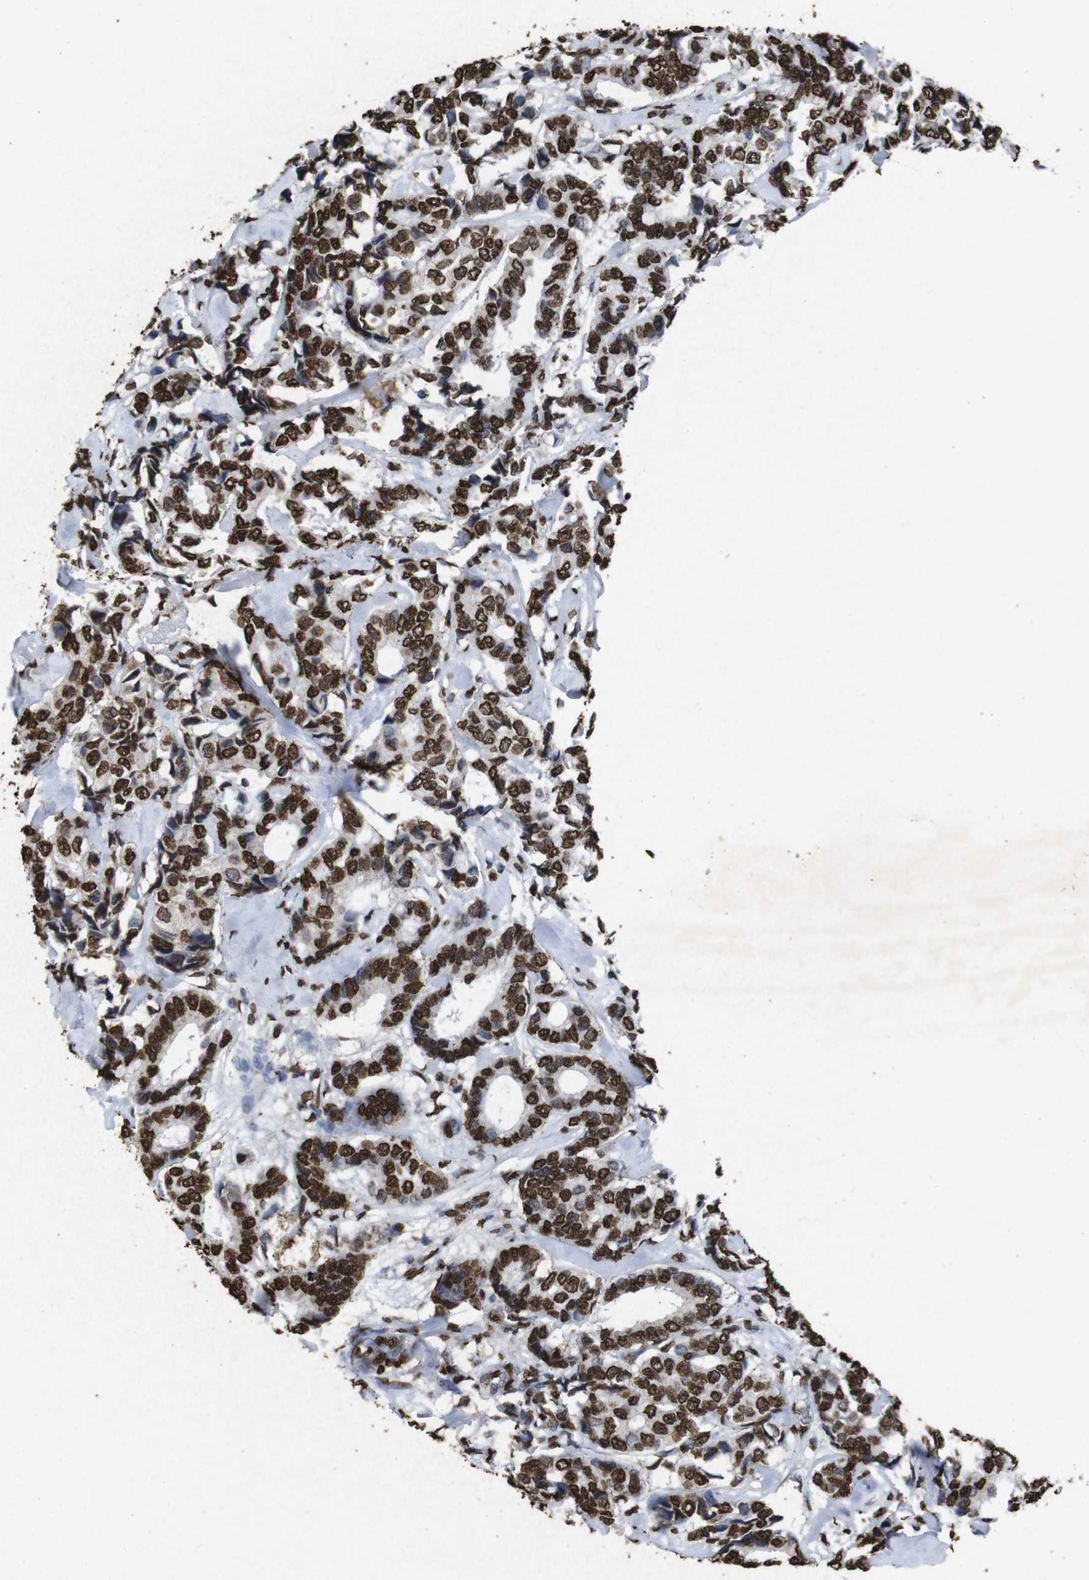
{"staining": {"intensity": "strong", "quantity": ">75%", "location": "nuclear"}, "tissue": "breast cancer", "cell_type": "Tumor cells", "image_type": "cancer", "snomed": [{"axis": "morphology", "description": "Duct carcinoma"}, {"axis": "topography", "description": "Breast"}], "caption": "This is a photomicrograph of immunohistochemistry staining of breast cancer, which shows strong staining in the nuclear of tumor cells.", "gene": "MDM2", "patient": {"sex": "female", "age": 87}}